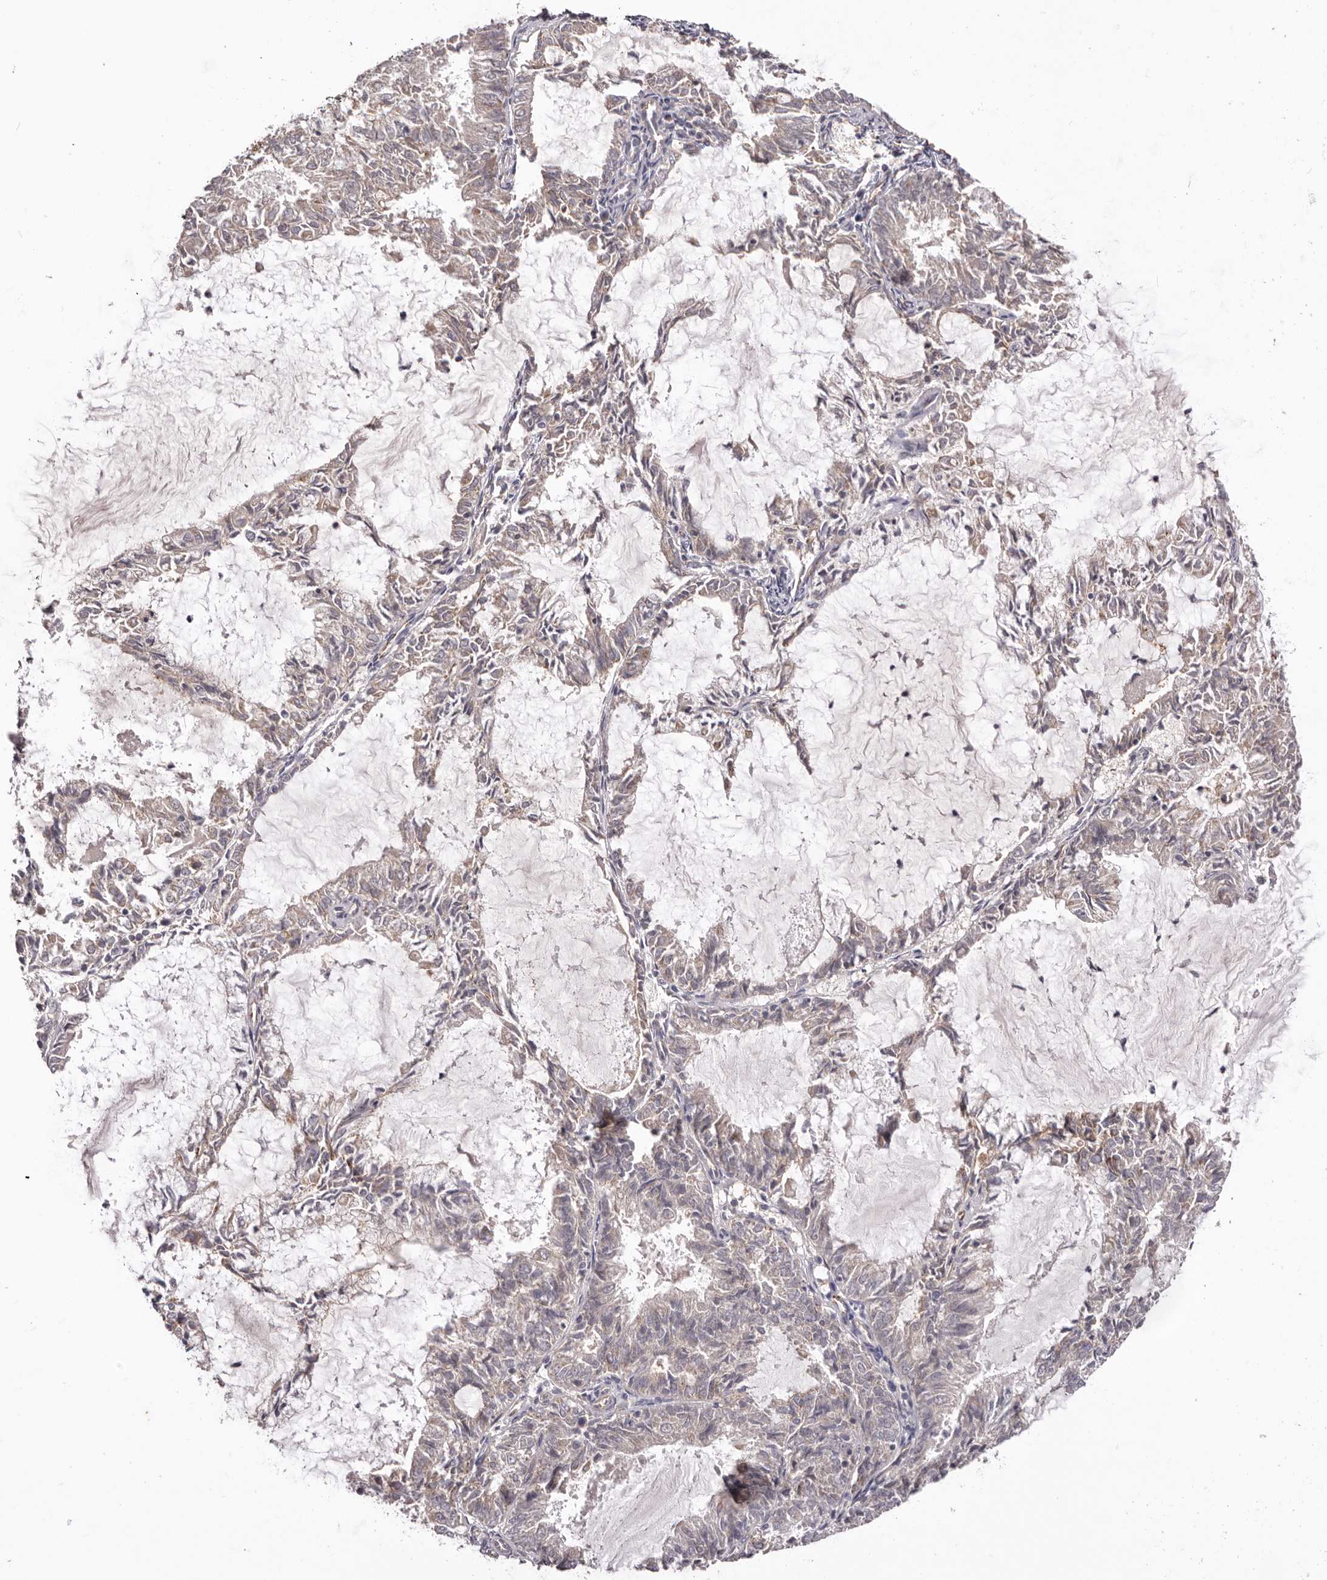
{"staining": {"intensity": "negative", "quantity": "none", "location": "none"}, "tissue": "endometrial cancer", "cell_type": "Tumor cells", "image_type": "cancer", "snomed": [{"axis": "morphology", "description": "Adenocarcinoma, NOS"}, {"axis": "topography", "description": "Endometrium"}], "caption": "Immunohistochemistry micrograph of neoplastic tissue: human endometrial adenocarcinoma stained with DAB displays no significant protein staining in tumor cells.", "gene": "DMRT2", "patient": {"sex": "female", "age": 57}}